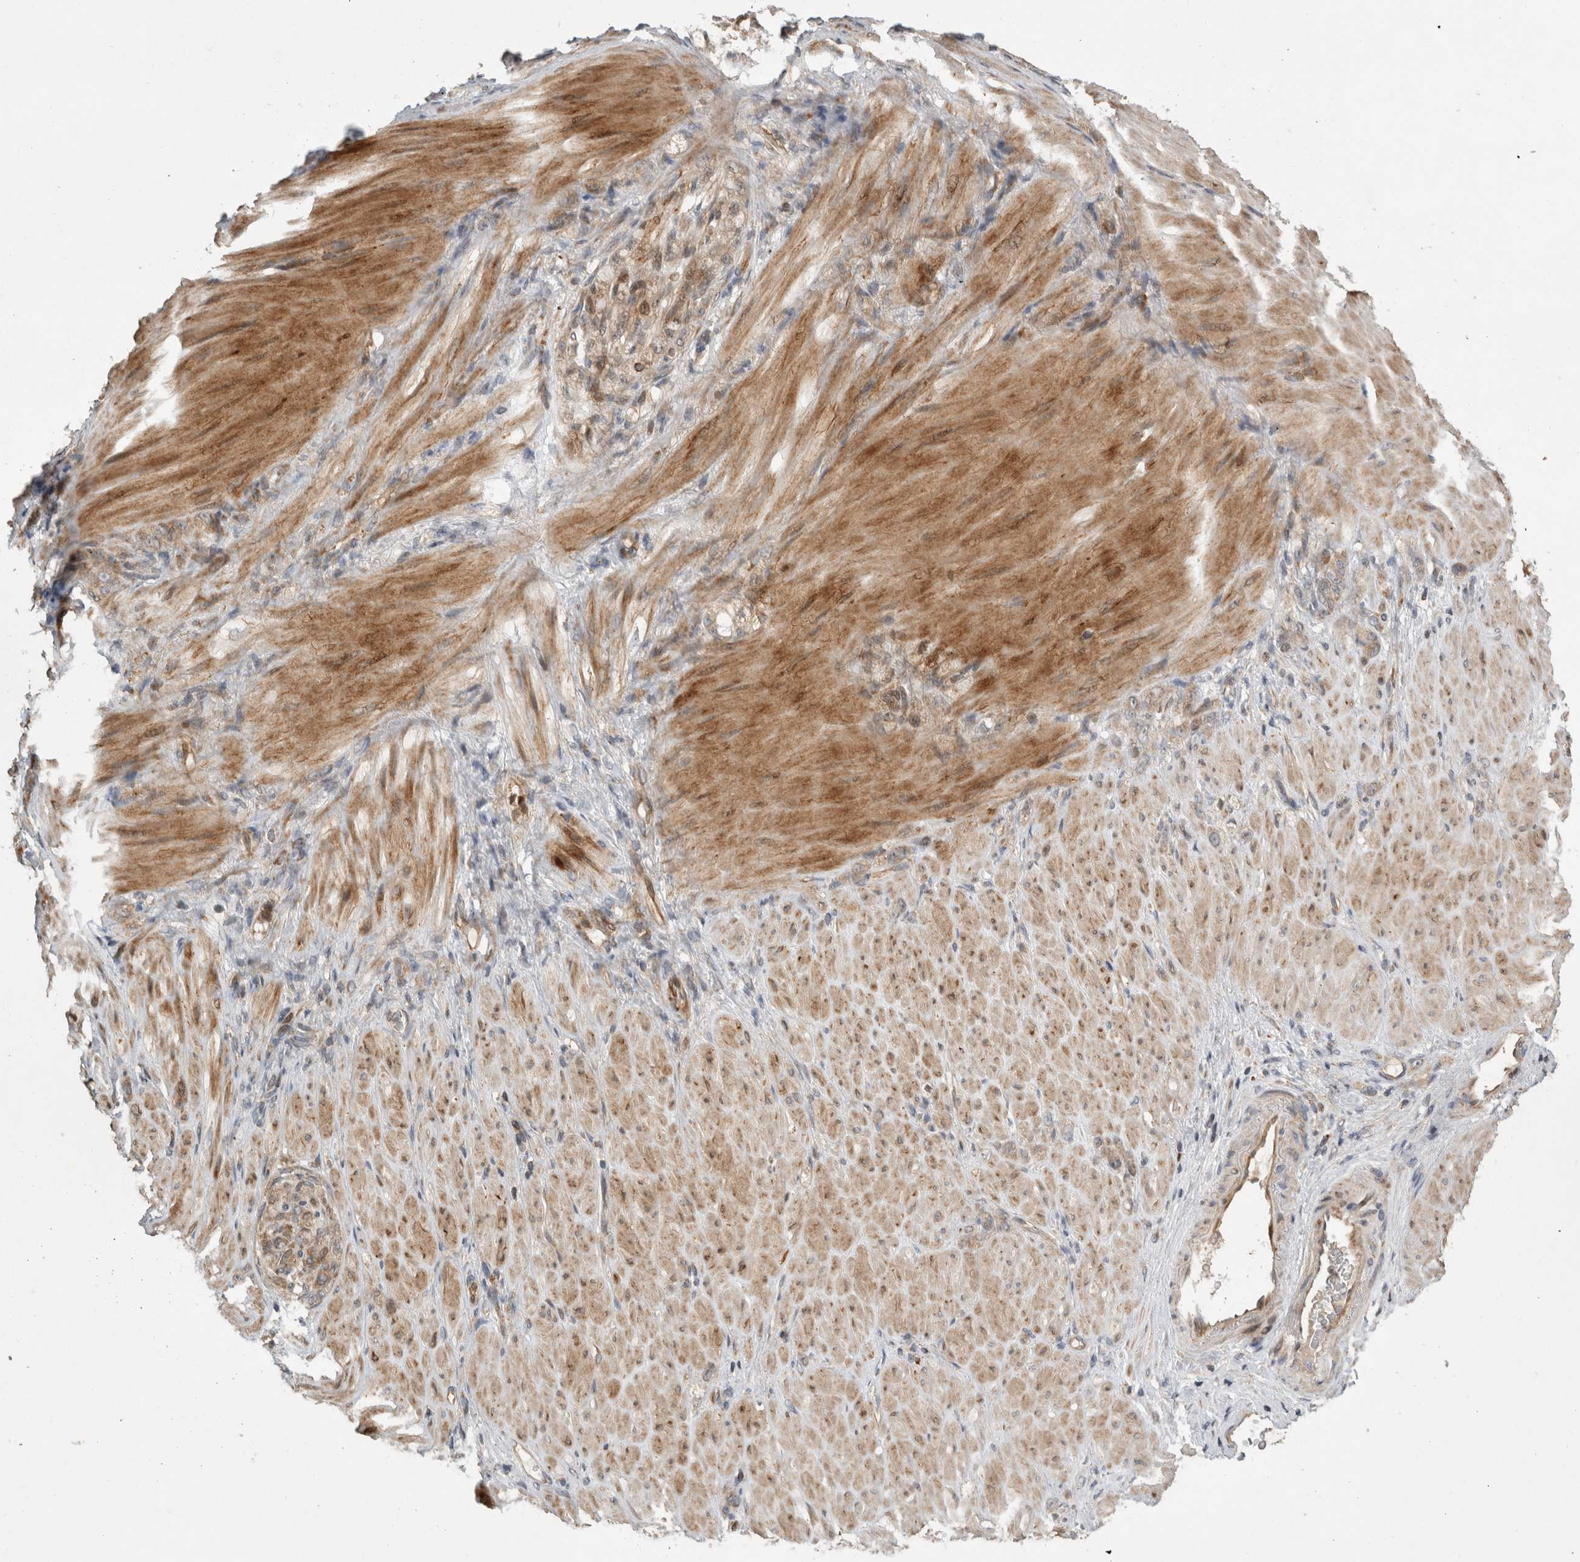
{"staining": {"intensity": "weak", "quantity": ">75%", "location": "cytoplasmic/membranous"}, "tissue": "stomach cancer", "cell_type": "Tumor cells", "image_type": "cancer", "snomed": [{"axis": "morphology", "description": "Normal tissue, NOS"}, {"axis": "morphology", "description": "Adenocarcinoma, NOS"}, {"axis": "topography", "description": "Stomach"}], "caption": "IHC micrograph of neoplastic tissue: stomach adenocarcinoma stained using immunohistochemistry demonstrates low levels of weak protein expression localized specifically in the cytoplasmic/membranous of tumor cells, appearing as a cytoplasmic/membranous brown color.", "gene": "SERAC1", "patient": {"sex": "male", "age": 82}}